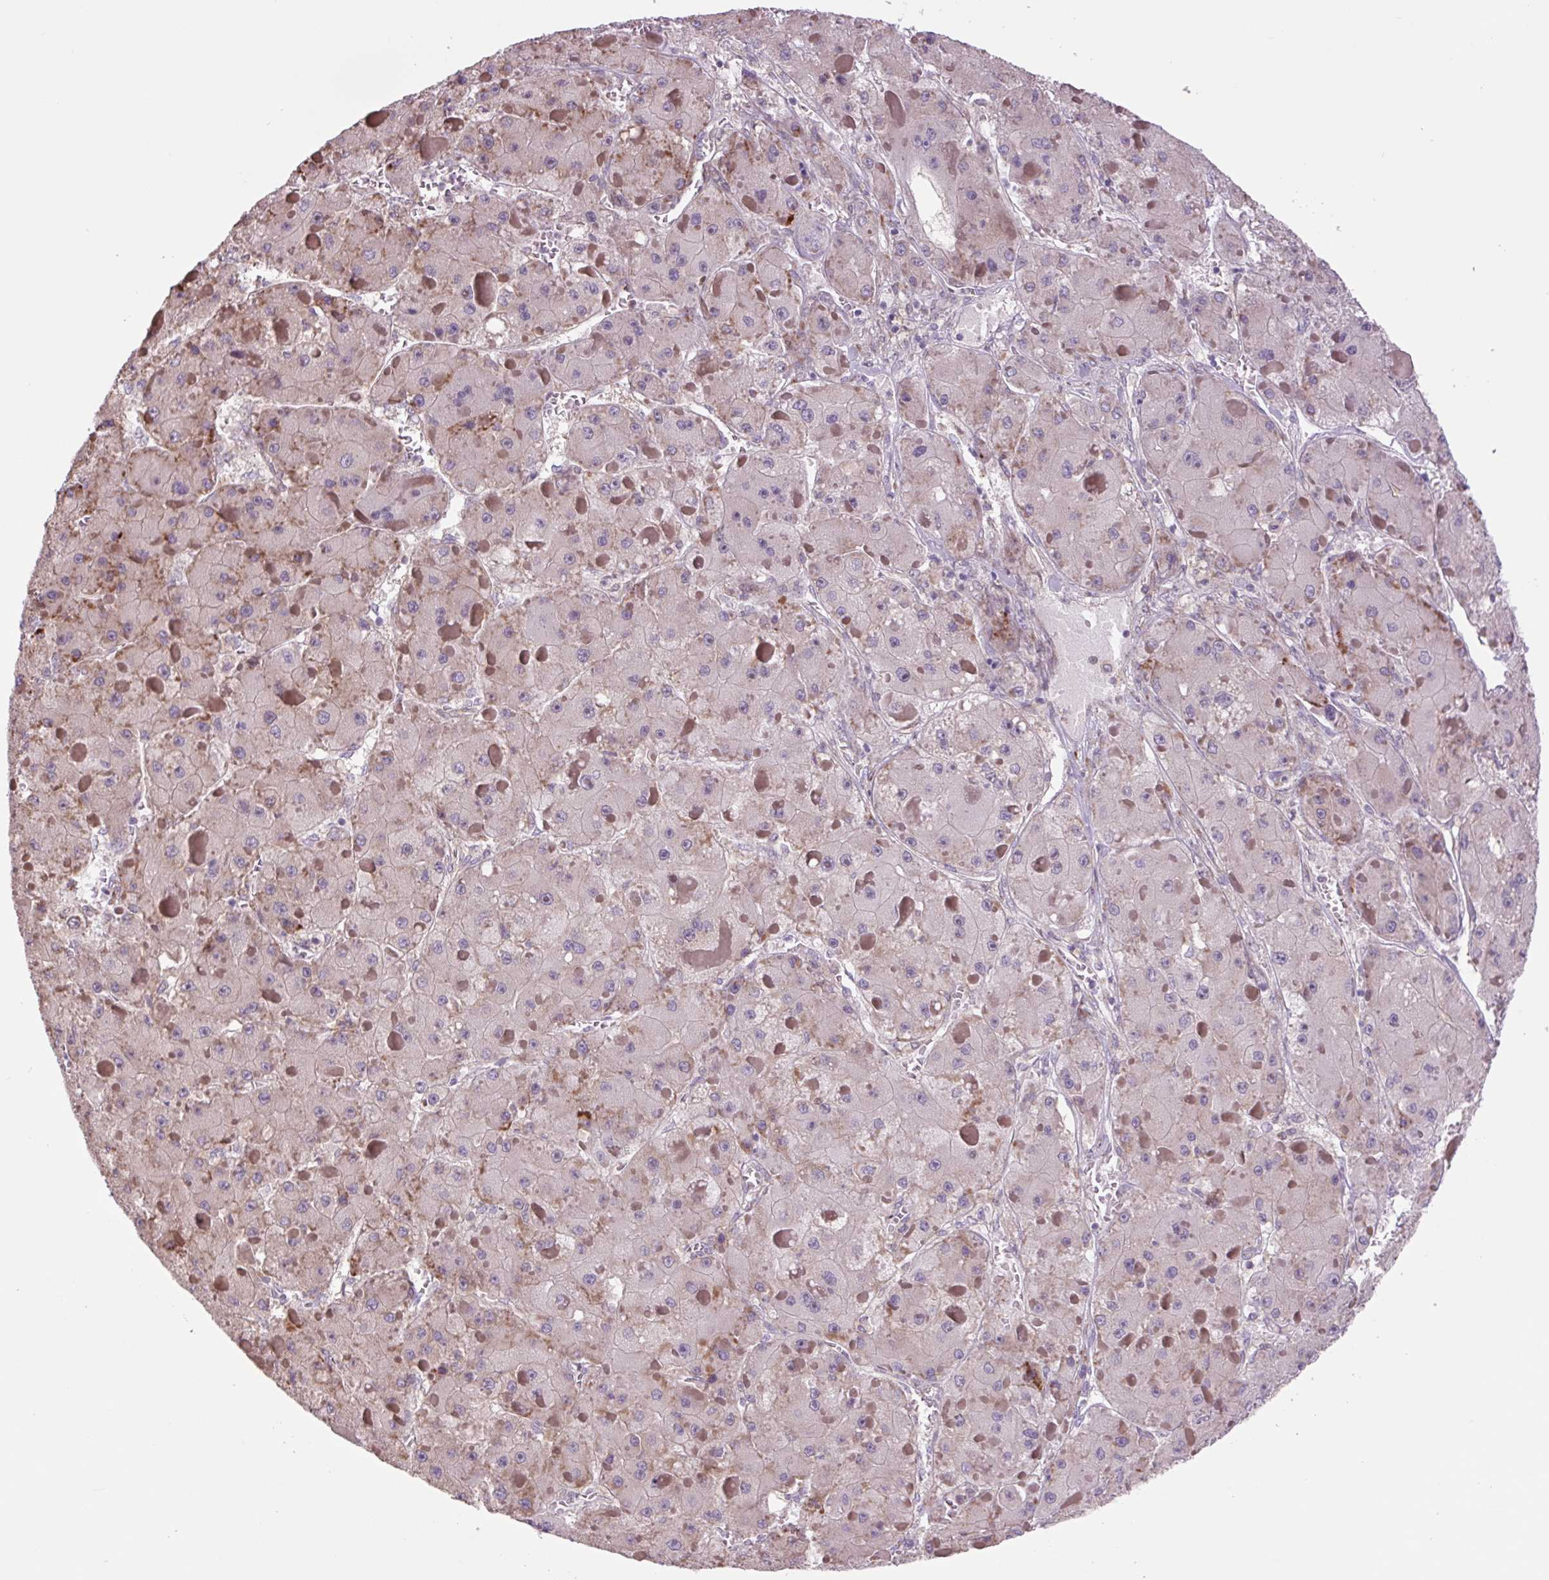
{"staining": {"intensity": "negative", "quantity": "none", "location": "none"}, "tissue": "liver cancer", "cell_type": "Tumor cells", "image_type": "cancer", "snomed": [{"axis": "morphology", "description": "Carcinoma, Hepatocellular, NOS"}, {"axis": "topography", "description": "Liver"}], "caption": "Tumor cells show no significant protein expression in hepatocellular carcinoma (liver).", "gene": "PLA2G4A", "patient": {"sex": "female", "age": 73}}